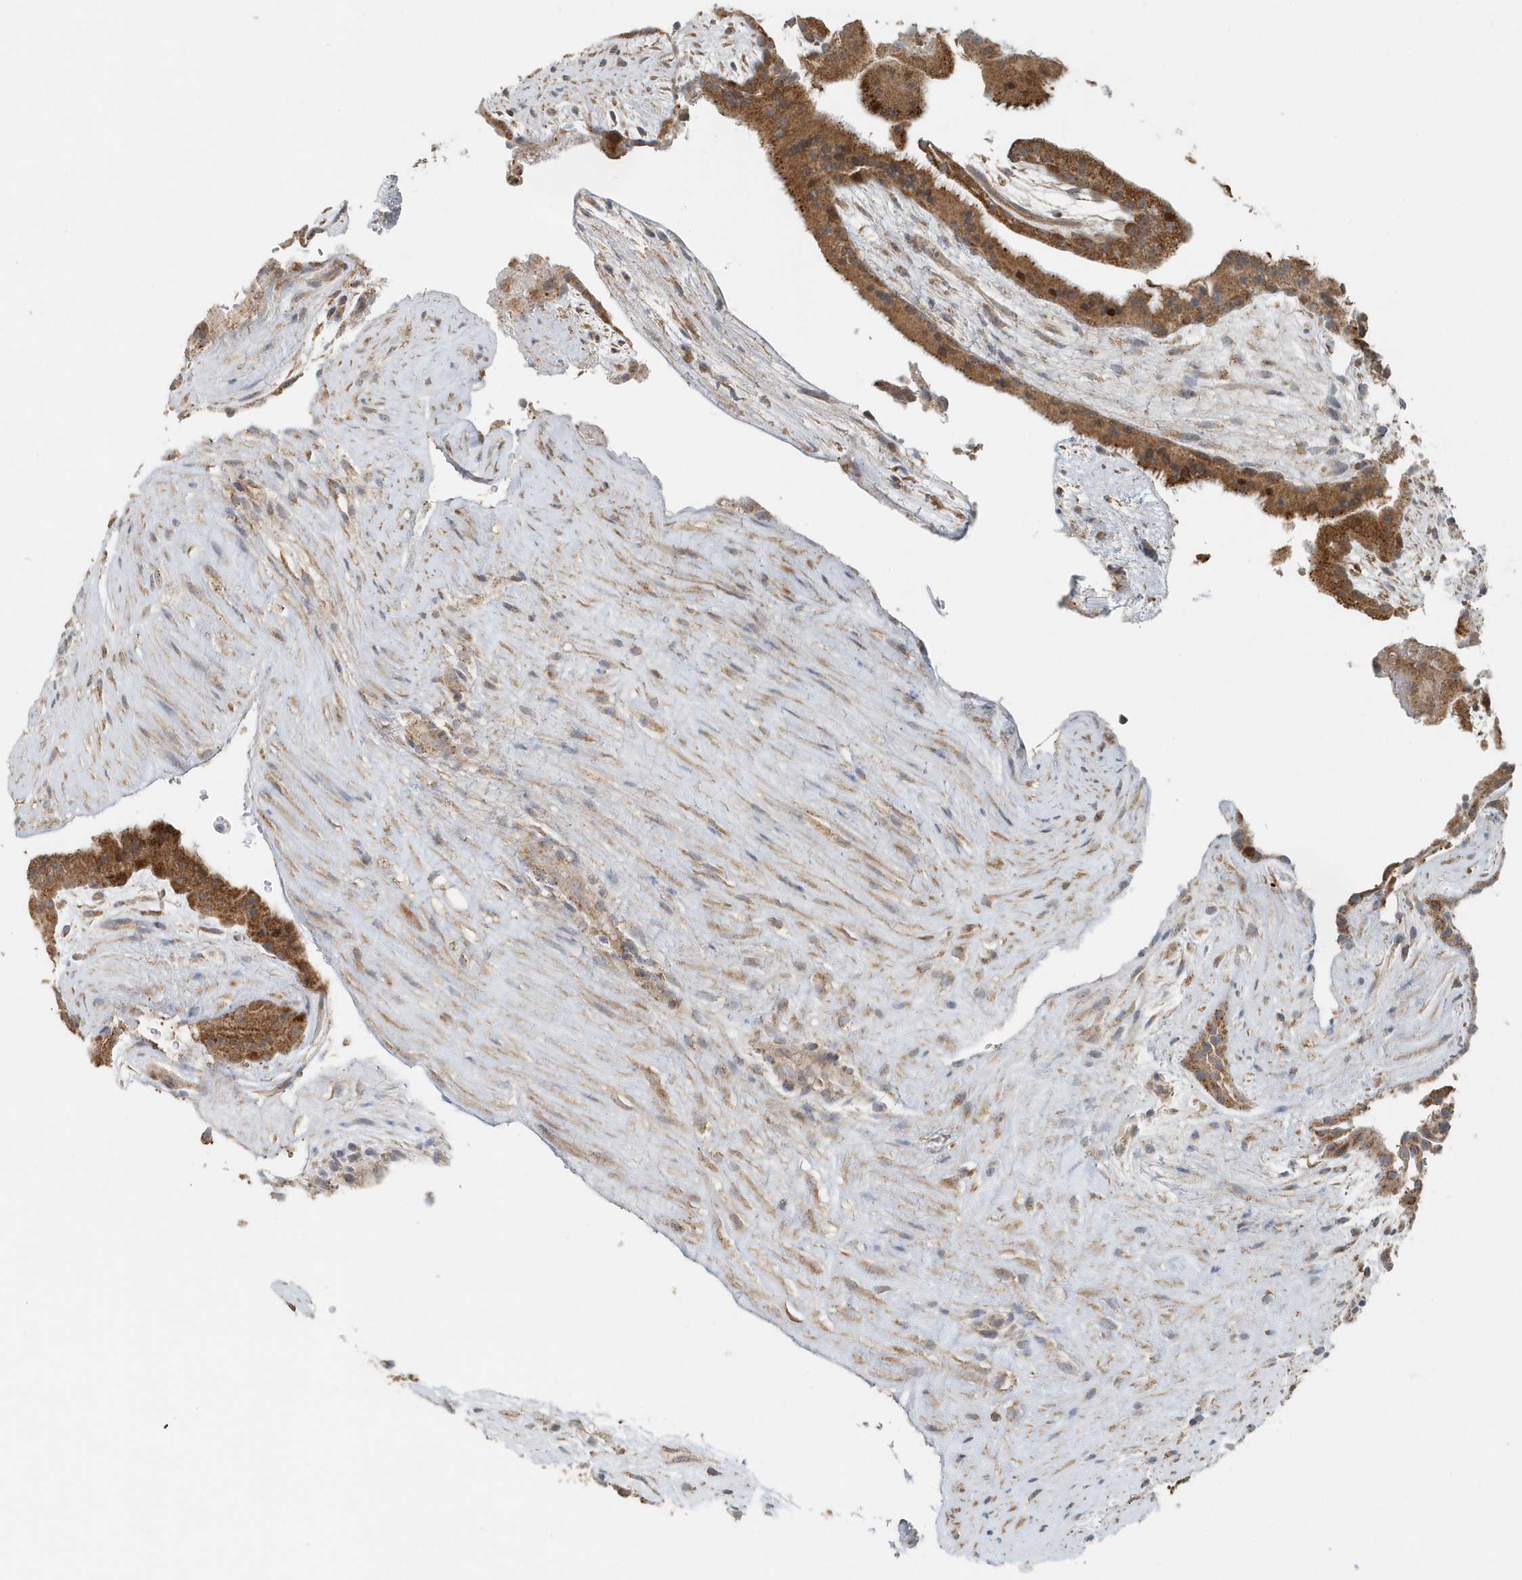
{"staining": {"intensity": "moderate", "quantity": ">75%", "location": "cytoplasmic/membranous,nuclear"}, "tissue": "placenta", "cell_type": "Trophoblastic cells", "image_type": "normal", "snomed": [{"axis": "morphology", "description": "Normal tissue, NOS"}, {"axis": "topography", "description": "Placenta"}], "caption": "Immunohistochemistry (DAB (3,3'-diaminobenzidine)) staining of normal human placenta displays moderate cytoplasmic/membranous,nuclear protein staining in approximately >75% of trophoblastic cells.", "gene": "MMUT", "patient": {"sex": "female", "age": 19}}